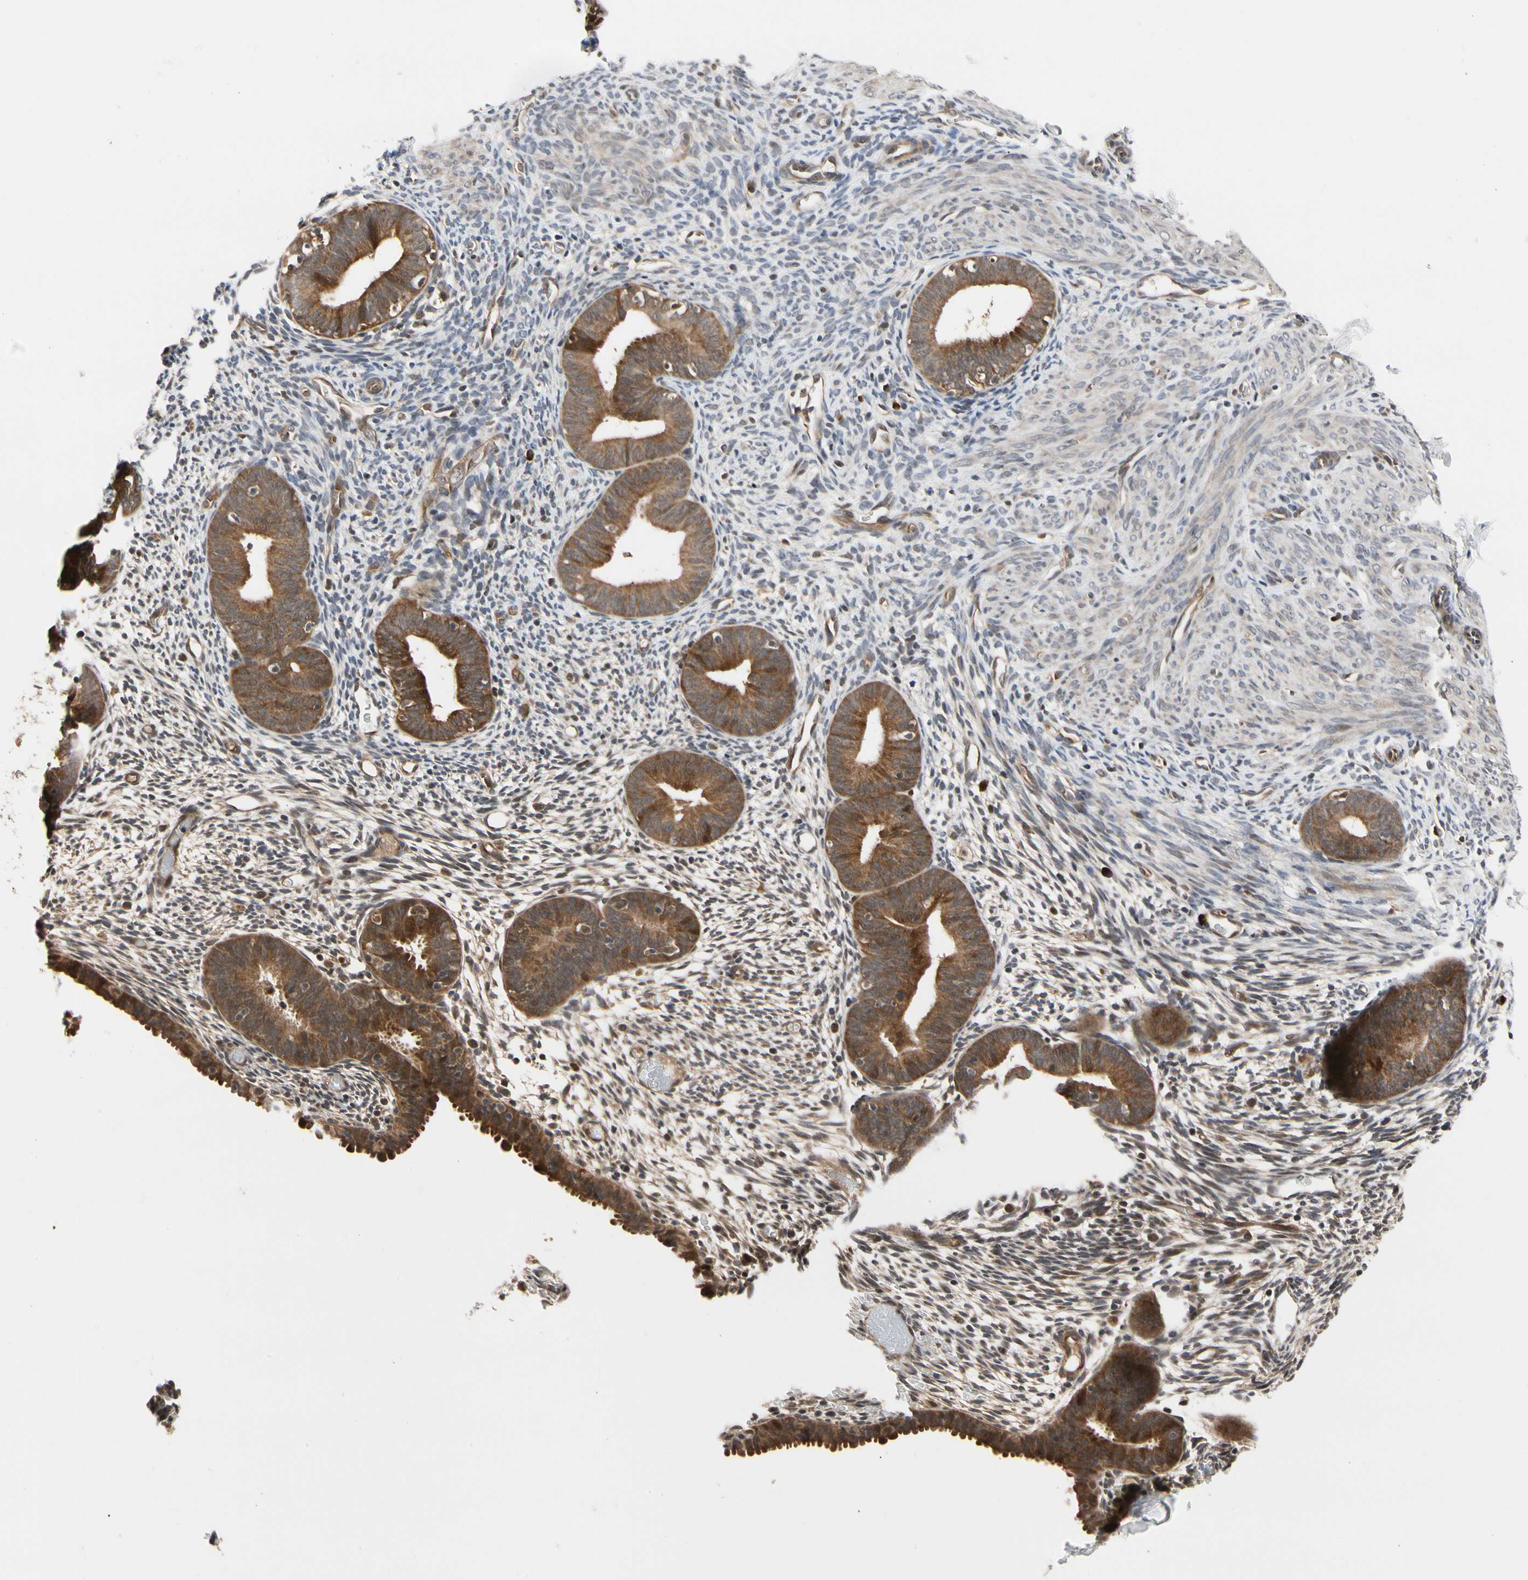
{"staining": {"intensity": "weak", "quantity": "25%-75%", "location": "cytoplasmic/membranous"}, "tissue": "endometrium", "cell_type": "Cells in endometrial stroma", "image_type": "normal", "snomed": [{"axis": "morphology", "description": "Normal tissue, NOS"}, {"axis": "morphology", "description": "Atrophy, NOS"}, {"axis": "topography", "description": "Uterus"}, {"axis": "topography", "description": "Endometrium"}], "caption": "Cells in endometrial stroma reveal weak cytoplasmic/membranous expression in approximately 25%-75% of cells in normal endometrium. (DAB (3,3'-diaminobenzidine) IHC with brightfield microscopy, high magnification).", "gene": "CYTIP", "patient": {"sex": "female", "age": 68}}